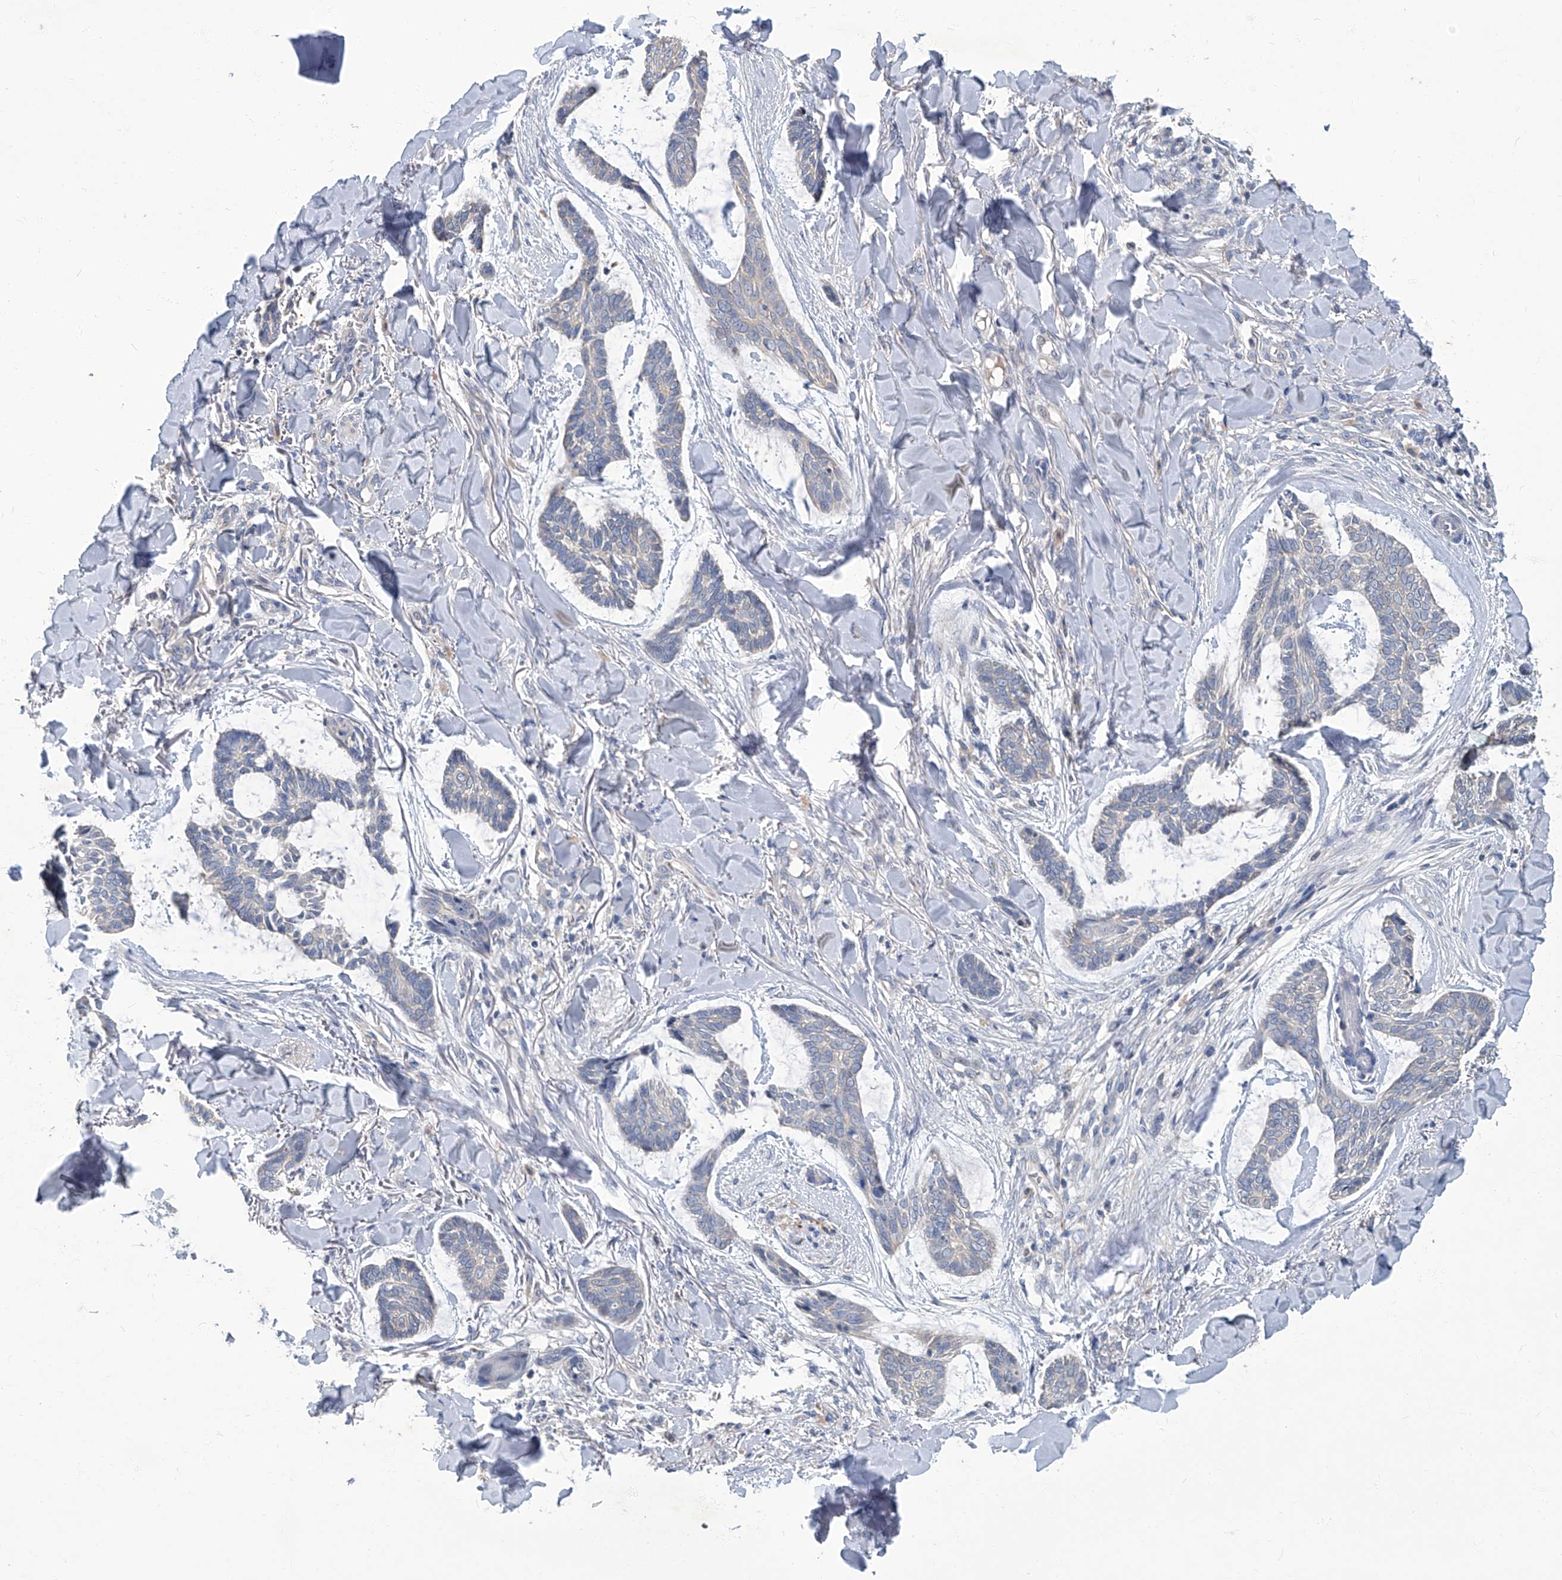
{"staining": {"intensity": "negative", "quantity": "none", "location": "none"}, "tissue": "skin cancer", "cell_type": "Tumor cells", "image_type": "cancer", "snomed": [{"axis": "morphology", "description": "Basal cell carcinoma"}, {"axis": "topography", "description": "Skin"}], "caption": "The immunohistochemistry (IHC) image has no significant staining in tumor cells of basal cell carcinoma (skin) tissue.", "gene": "TGFBR1", "patient": {"sex": "male", "age": 43}}